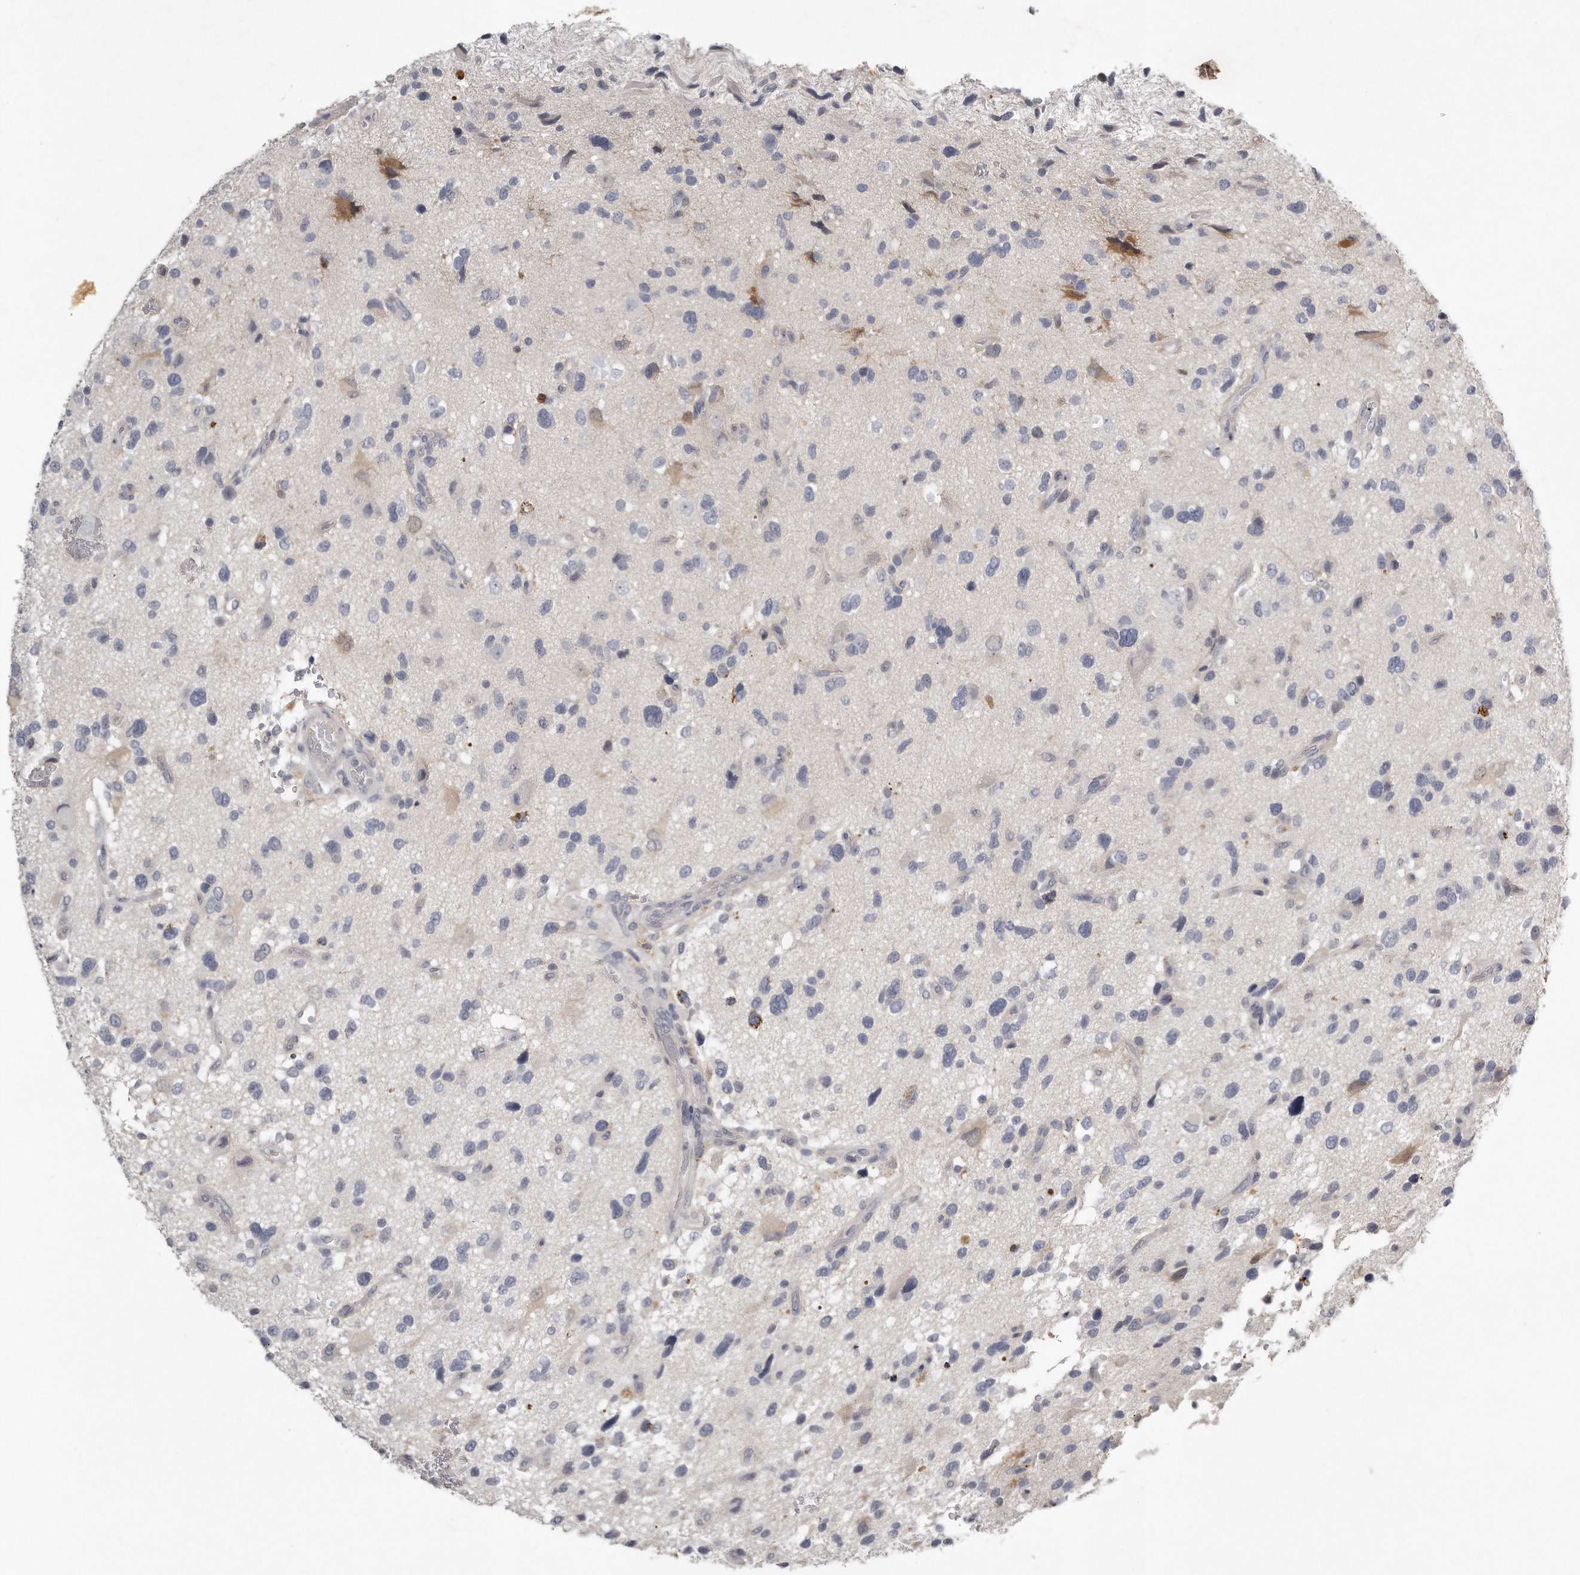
{"staining": {"intensity": "negative", "quantity": "none", "location": "none"}, "tissue": "glioma", "cell_type": "Tumor cells", "image_type": "cancer", "snomed": [{"axis": "morphology", "description": "Glioma, malignant, High grade"}, {"axis": "topography", "description": "Brain"}], "caption": "Tumor cells are negative for brown protein staining in glioma.", "gene": "GGCT", "patient": {"sex": "male", "age": 33}}